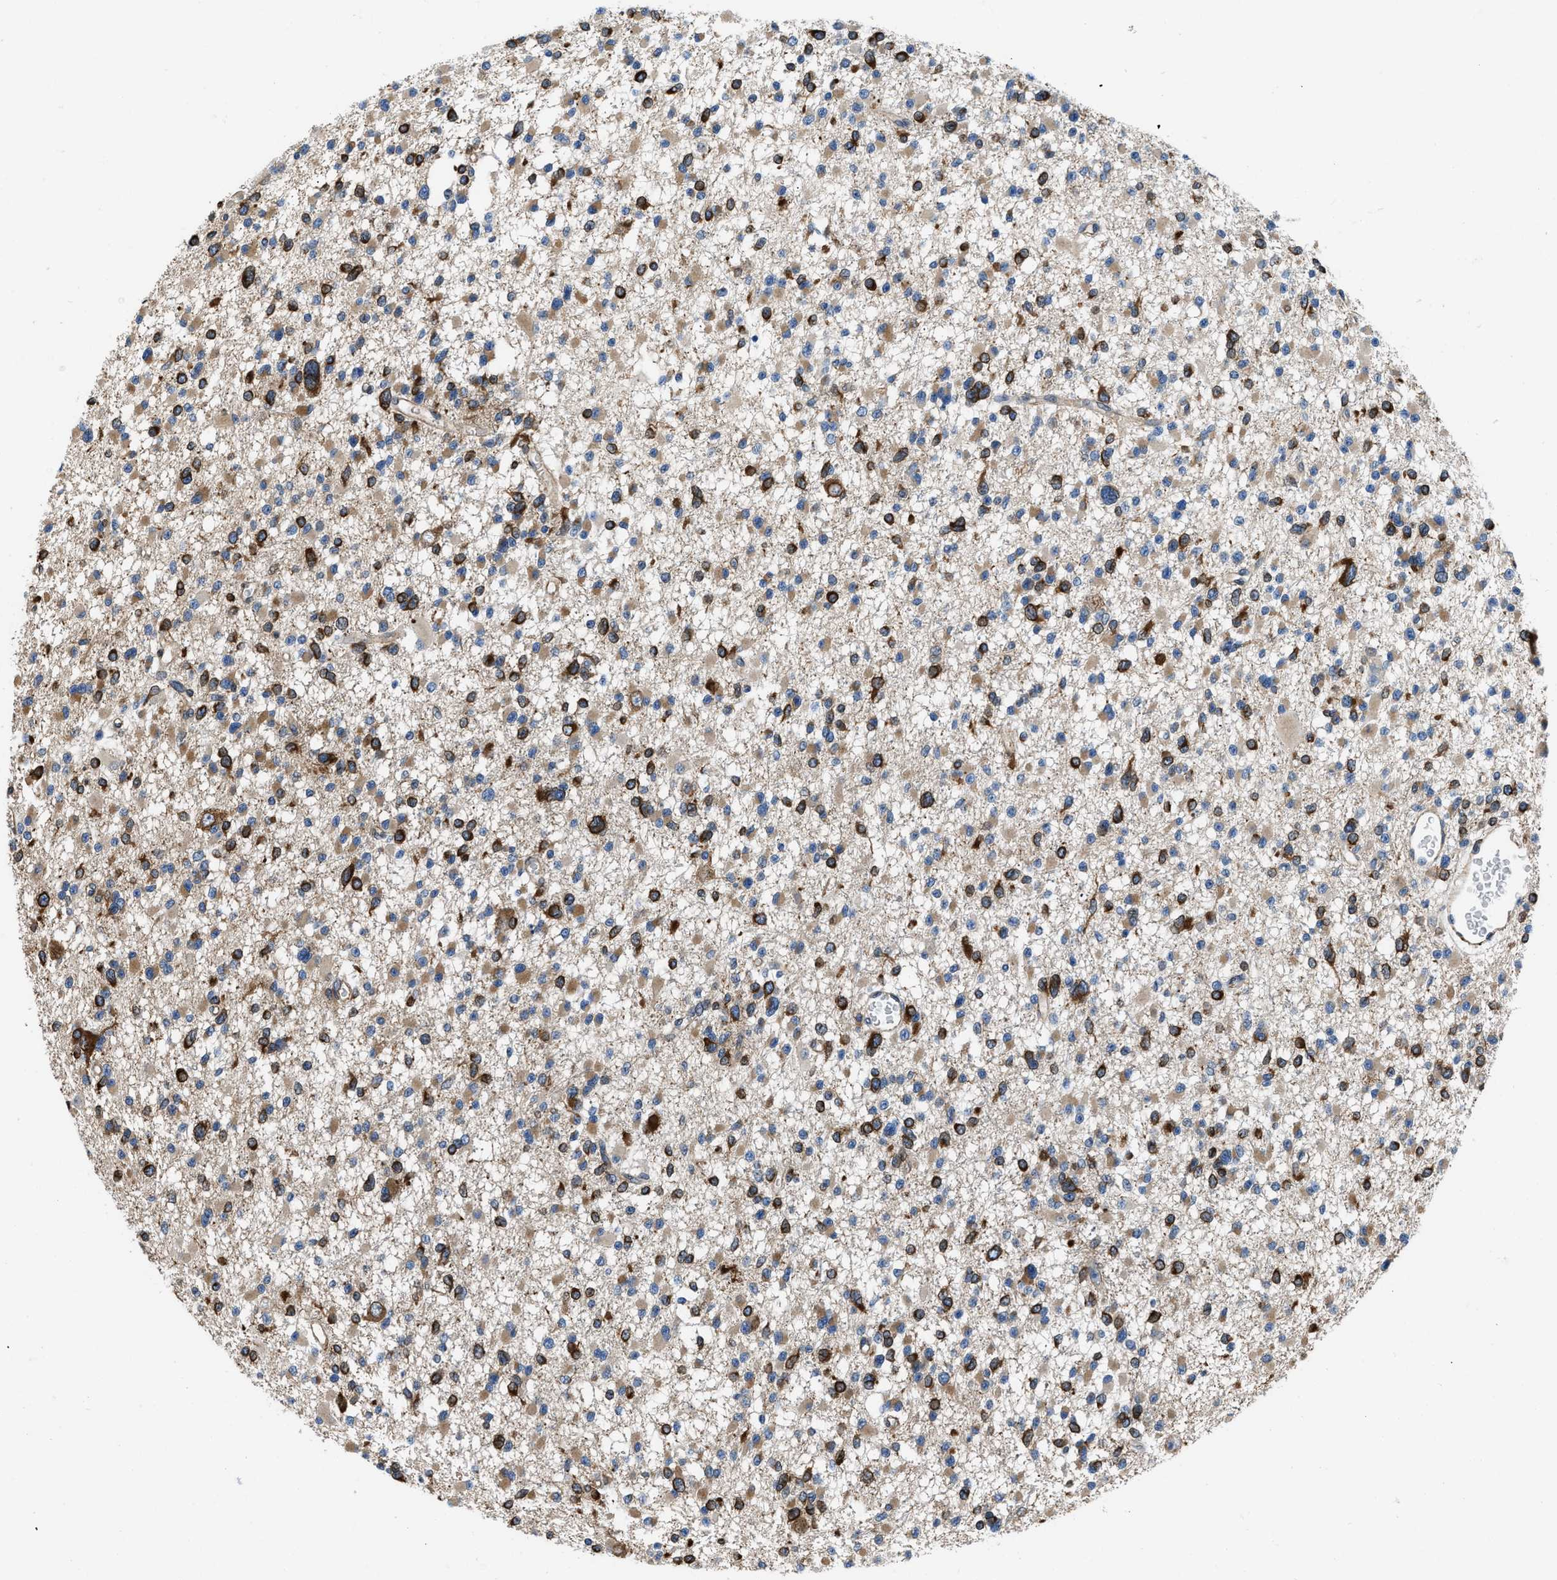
{"staining": {"intensity": "strong", "quantity": "25%-75%", "location": "cytoplasmic/membranous"}, "tissue": "glioma", "cell_type": "Tumor cells", "image_type": "cancer", "snomed": [{"axis": "morphology", "description": "Glioma, malignant, Low grade"}, {"axis": "topography", "description": "Brain"}], "caption": "Protein staining exhibits strong cytoplasmic/membranous staining in approximately 25%-75% of tumor cells in low-grade glioma (malignant).", "gene": "ARL6IP5", "patient": {"sex": "female", "age": 22}}